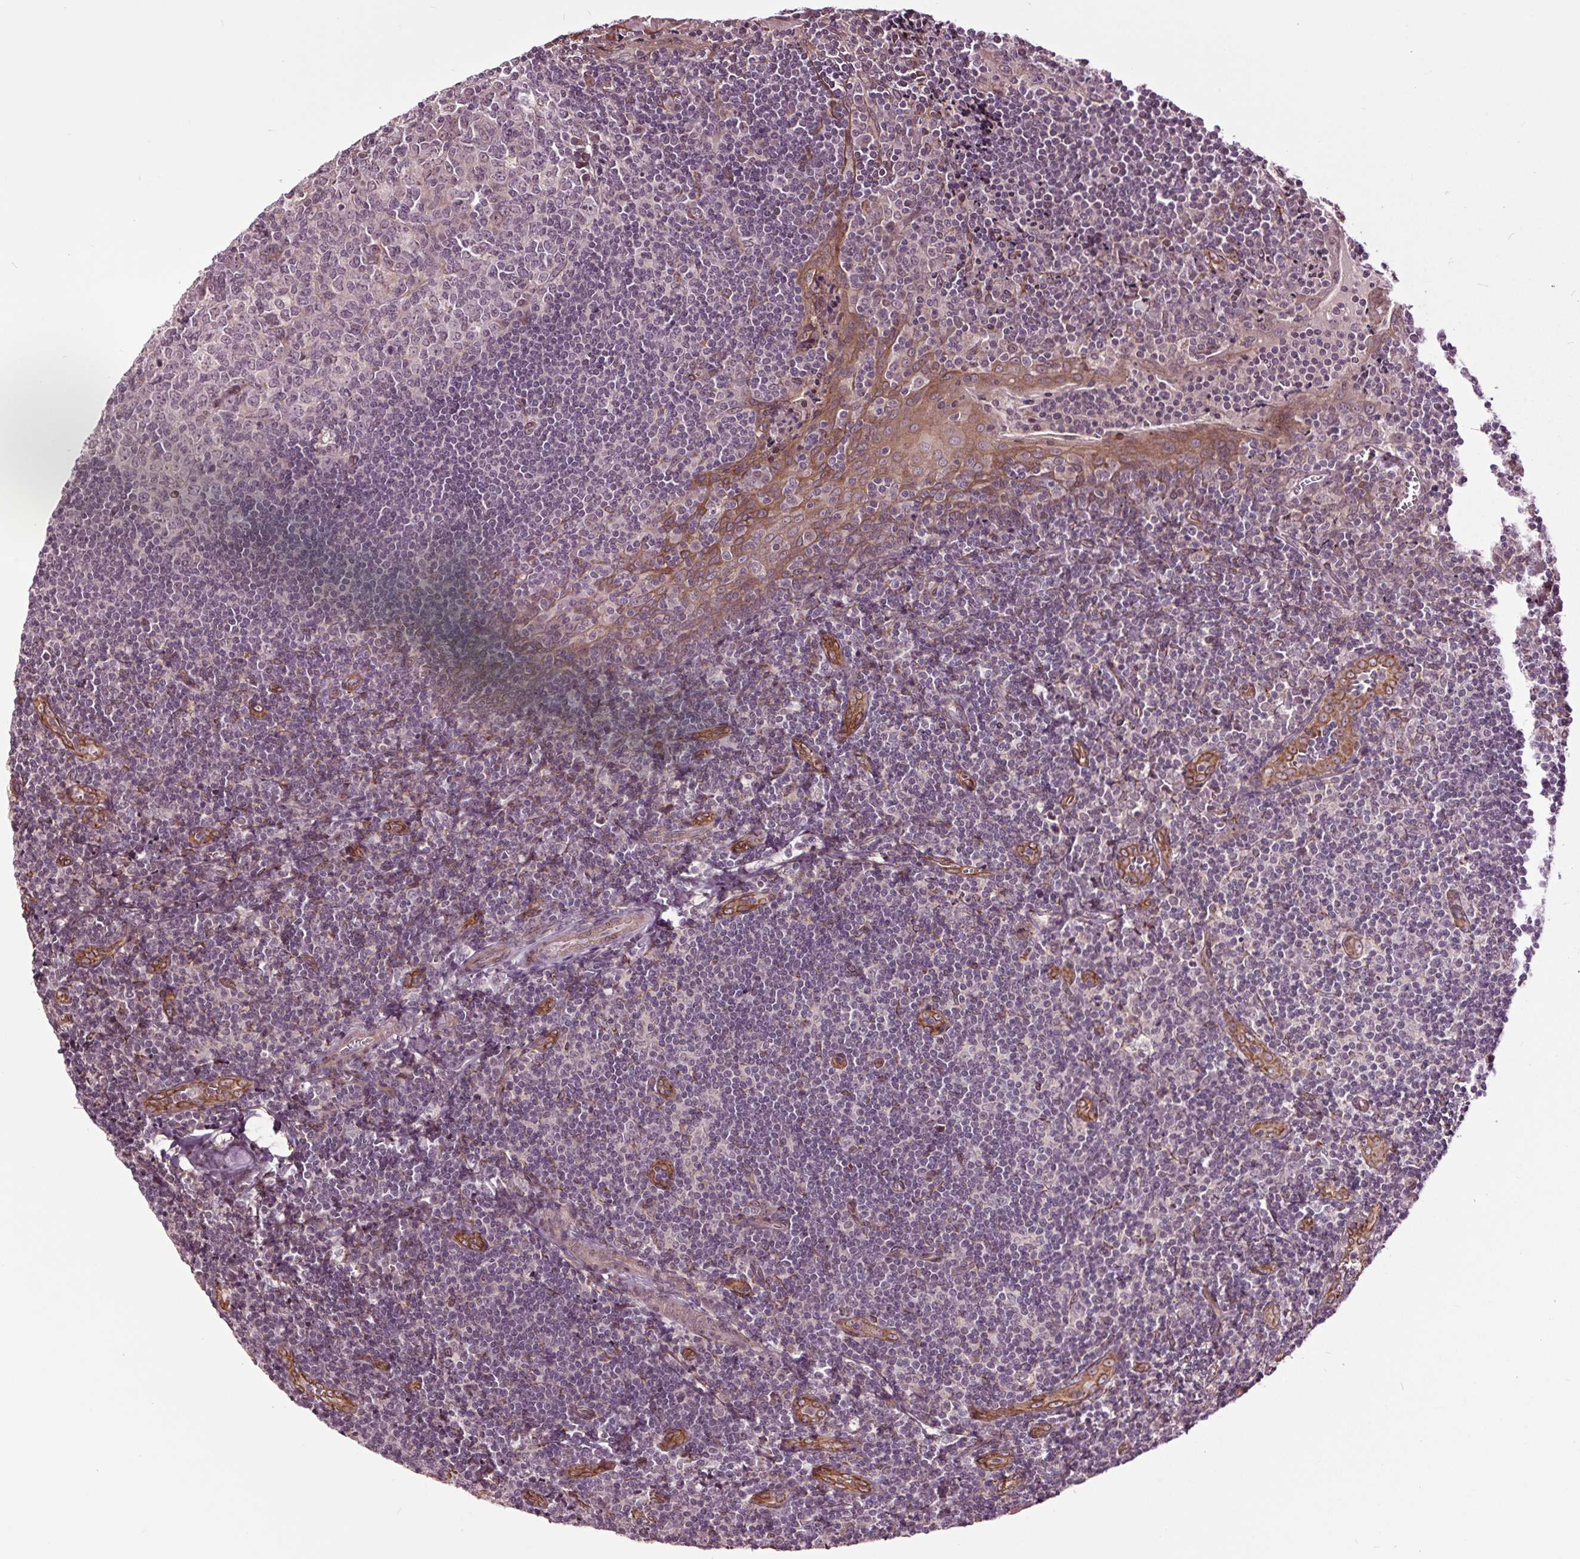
{"staining": {"intensity": "negative", "quantity": "none", "location": "none"}, "tissue": "tonsil", "cell_type": "Germinal center cells", "image_type": "normal", "snomed": [{"axis": "morphology", "description": "Normal tissue, NOS"}, {"axis": "morphology", "description": "Inflammation, NOS"}, {"axis": "topography", "description": "Tonsil"}], "caption": "The histopathology image exhibits no staining of germinal center cells in unremarkable tonsil.", "gene": "HAUS5", "patient": {"sex": "female", "age": 31}}